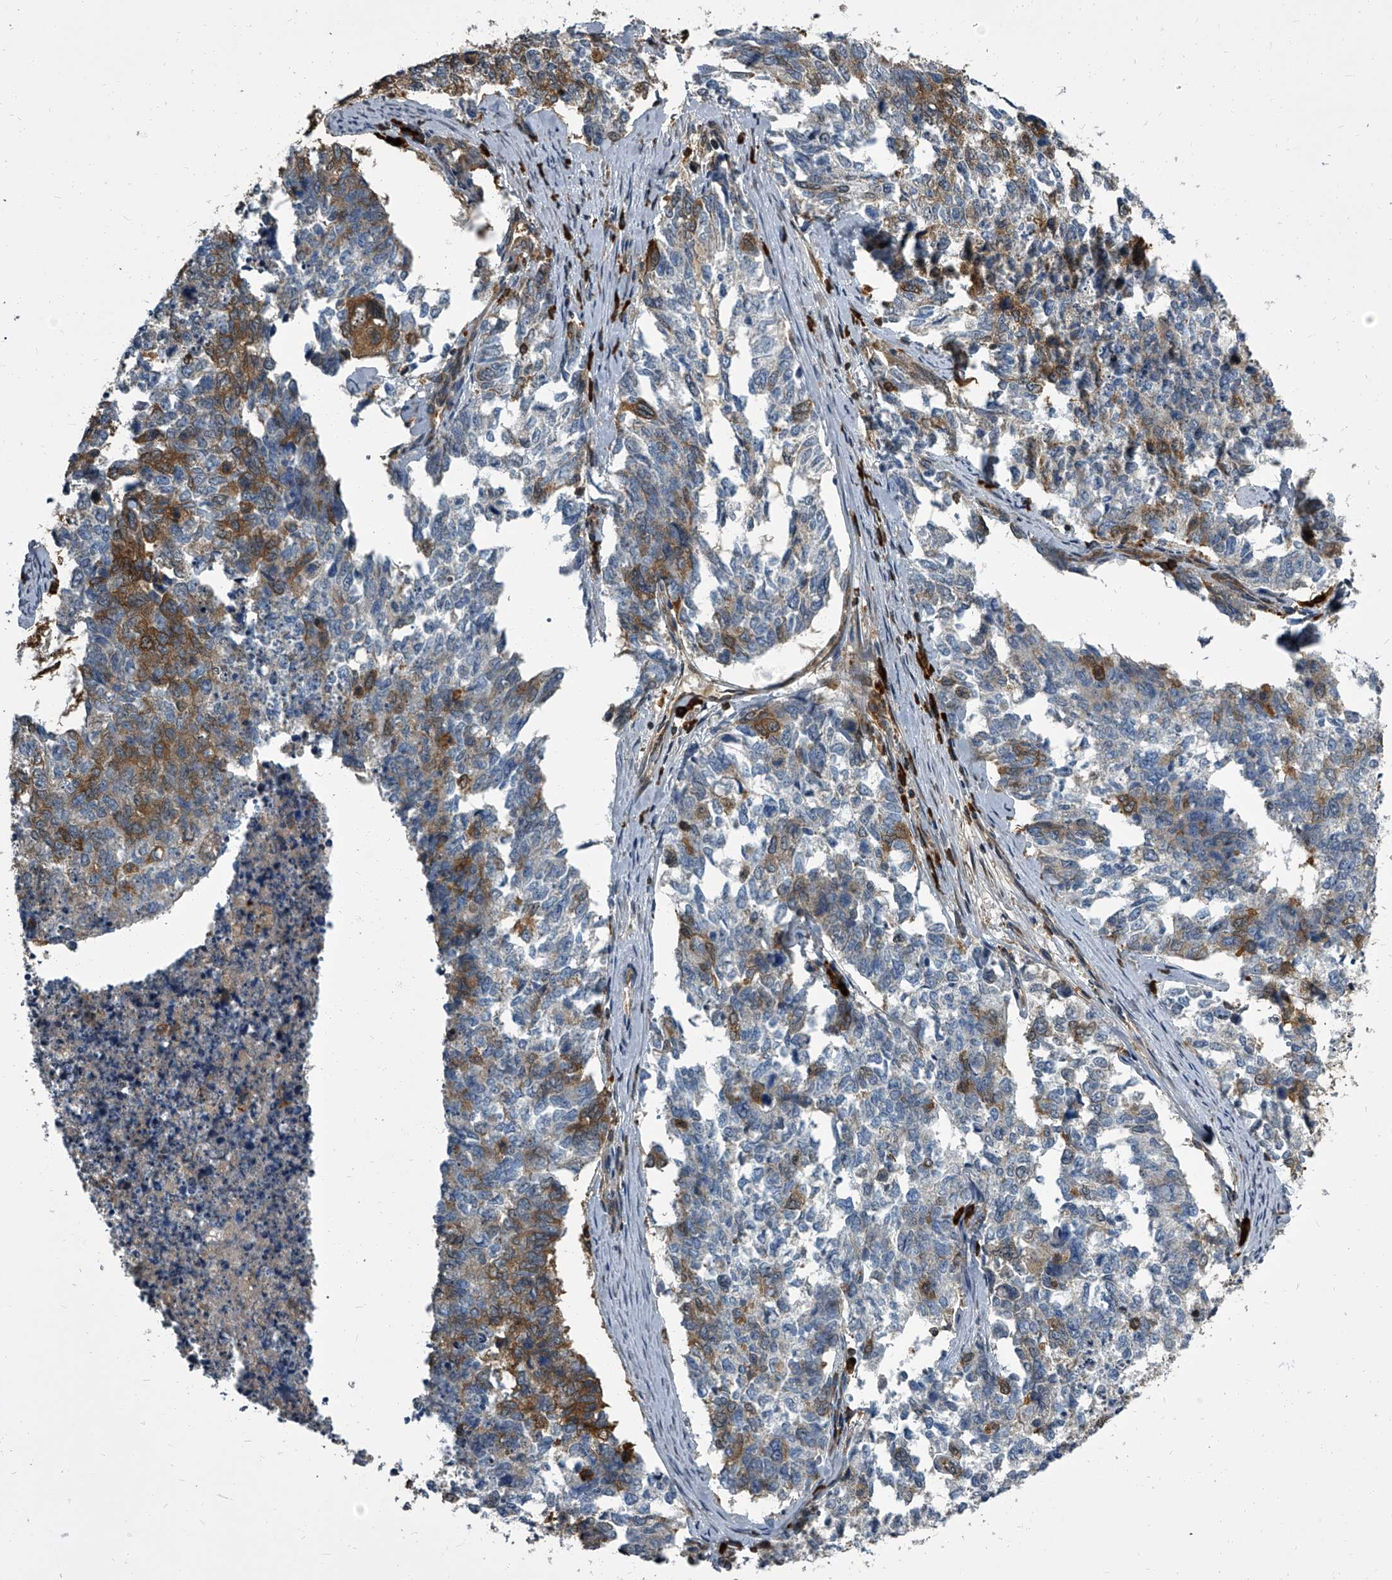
{"staining": {"intensity": "moderate", "quantity": "<25%", "location": "cytoplasmic/membranous"}, "tissue": "cervical cancer", "cell_type": "Tumor cells", "image_type": "cancer", "snomed": [{"axis": "morphology", "description": "Squamous cell carcinoma, NOS"}, {"axis": "topography", "description": "Cervix"}], "caption": "Cervical cancer (squamous cell carcinoma) stained with DAB (3,3'-diaminobenzidine) IHC demonstrates low levels of moderate cytoplasmic/membranous expression in about <25% of tumor cells. The protein is stained brown, and the nuclei are stained in blue (DAB IHC with brightfield microscopy, high magnification).", "gene": "CDV3", "patient": {"sex": "female", "age": 63}}